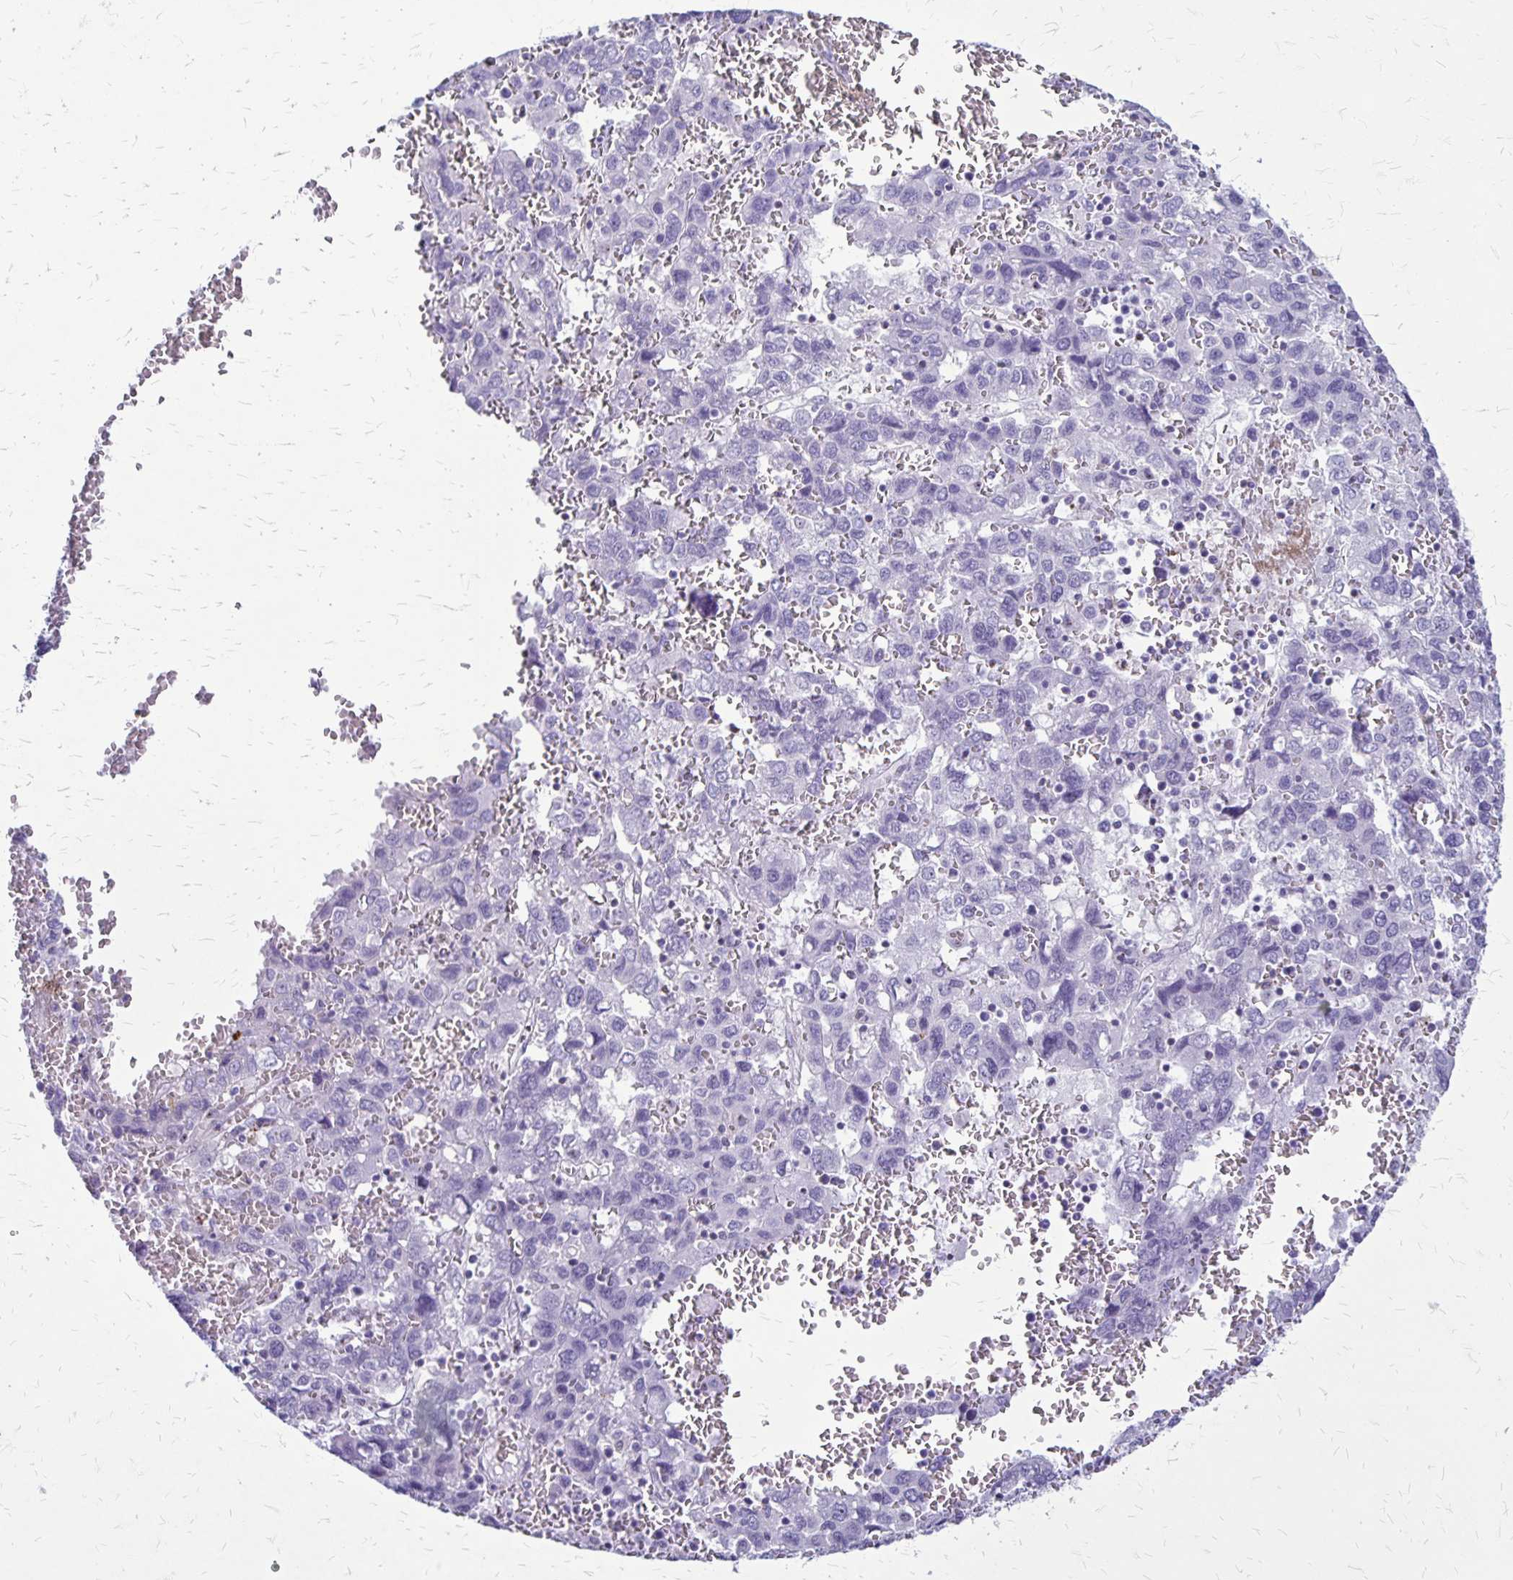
{"staining": {"intensity": "negative", "quantity": "none", "location": "none"}, "tissue": "liver cancer", "cell_type": "Tumor cells", "image_type": "cancer", "snomed": [{"axis": "morphology", "description": "Carcinoma, Hepatocellular, NOS"}, {"axis": "topography", "description": "Liver"}], "caption": "A histopathology image of human liver cancer (hepatocellular carcinoma) is negative for staining in tumor cells.", "gene": "GP9", "patient": {"sex": "male", "age": 69}}